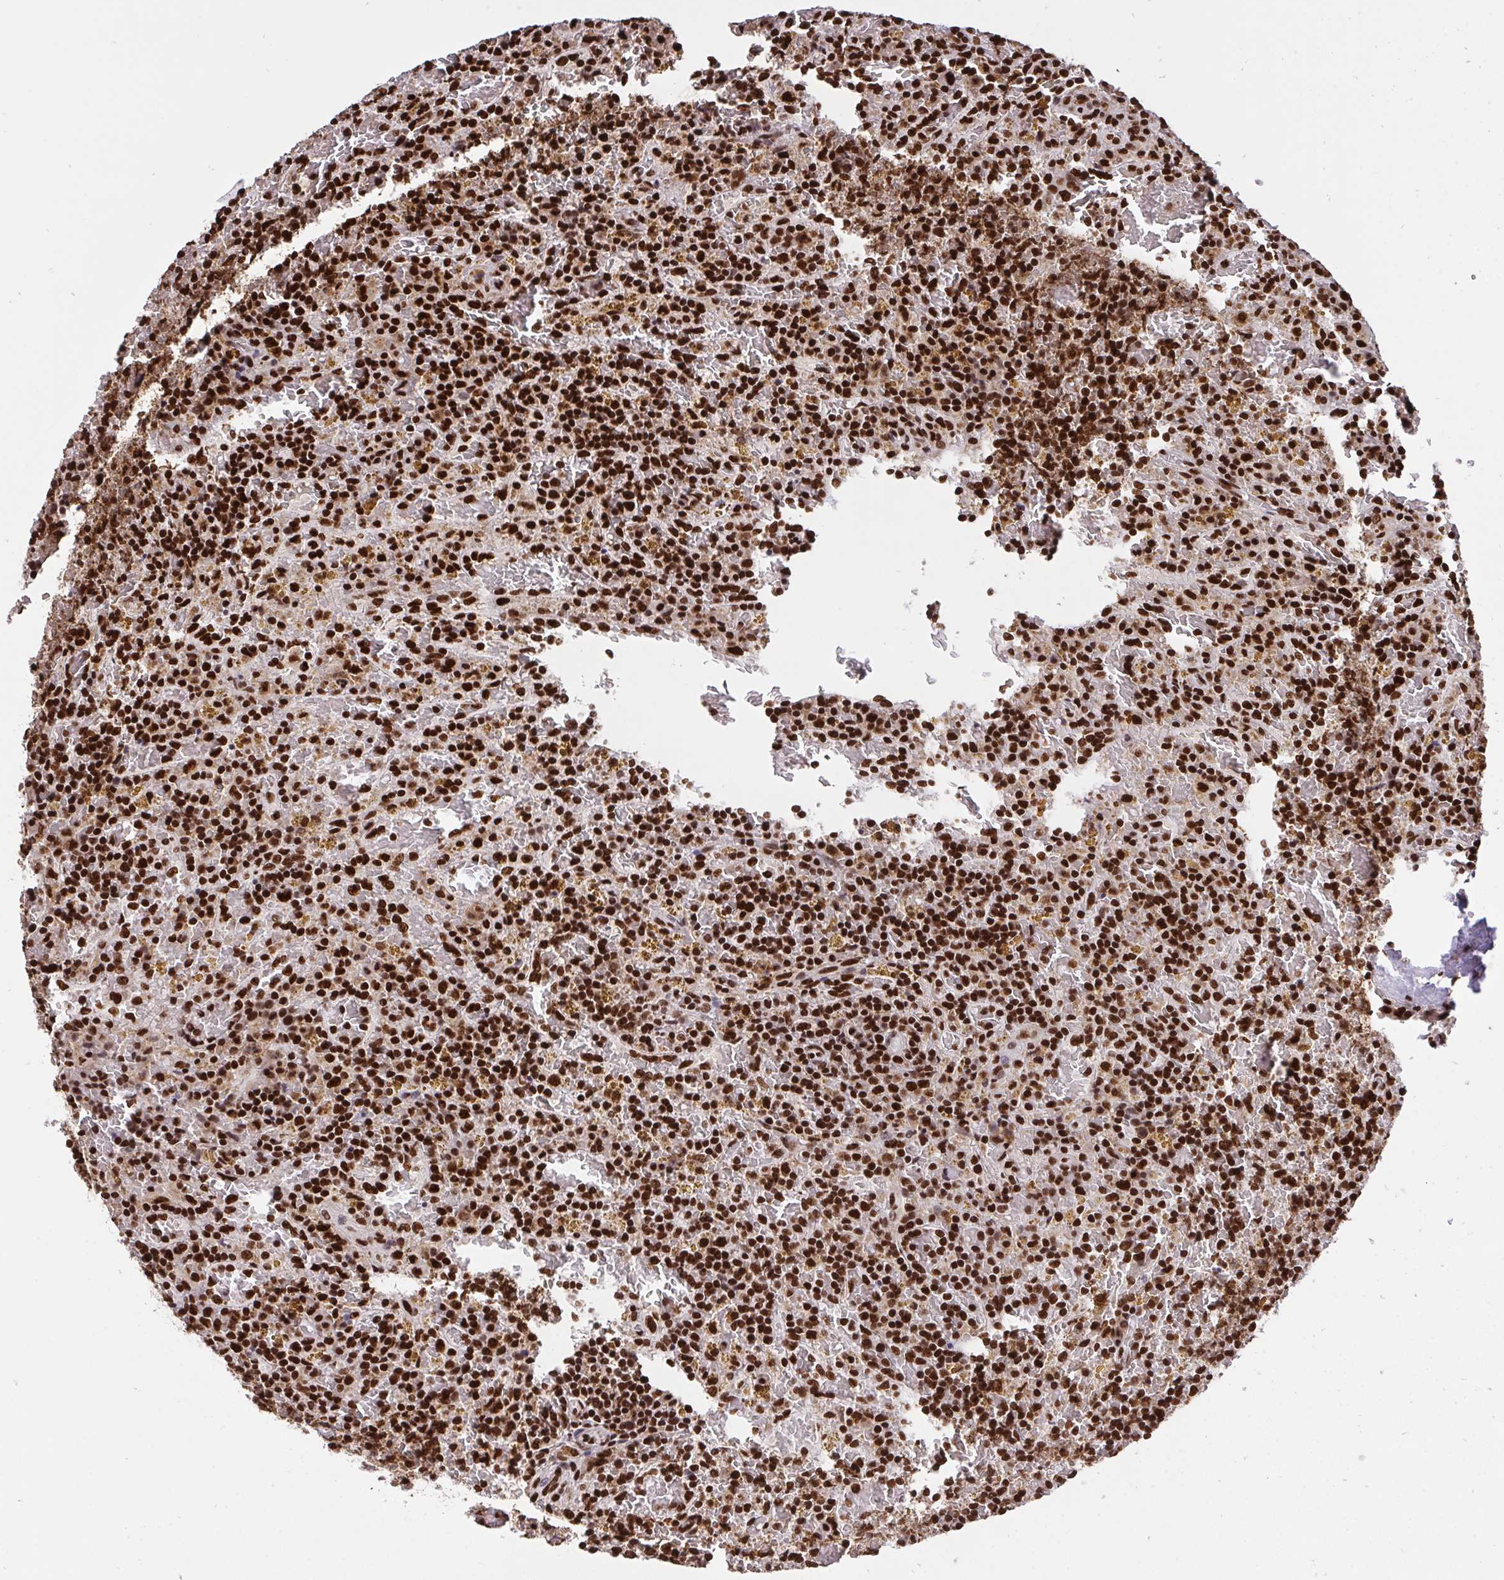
{"staining": {"intensity": "strong", "quantity": ">75%", "location": "nuclear"}, "tissue": "lymphoma", "cell_type": "Tumor cells", "image_type": "cancer", "snomed": [{"axis": "morphology", "description": "Malignant lymphoma, non-Hodgkin's type, Low grade"}, {"axis": "topography", "description": "Spleen"}], "caption": "Strong nuclear protein expression is identified in approximately >75% of tumor cells in lymphoma.", "gene": "HNRNPL", "patient": {"sex": "female", "age": 65}}